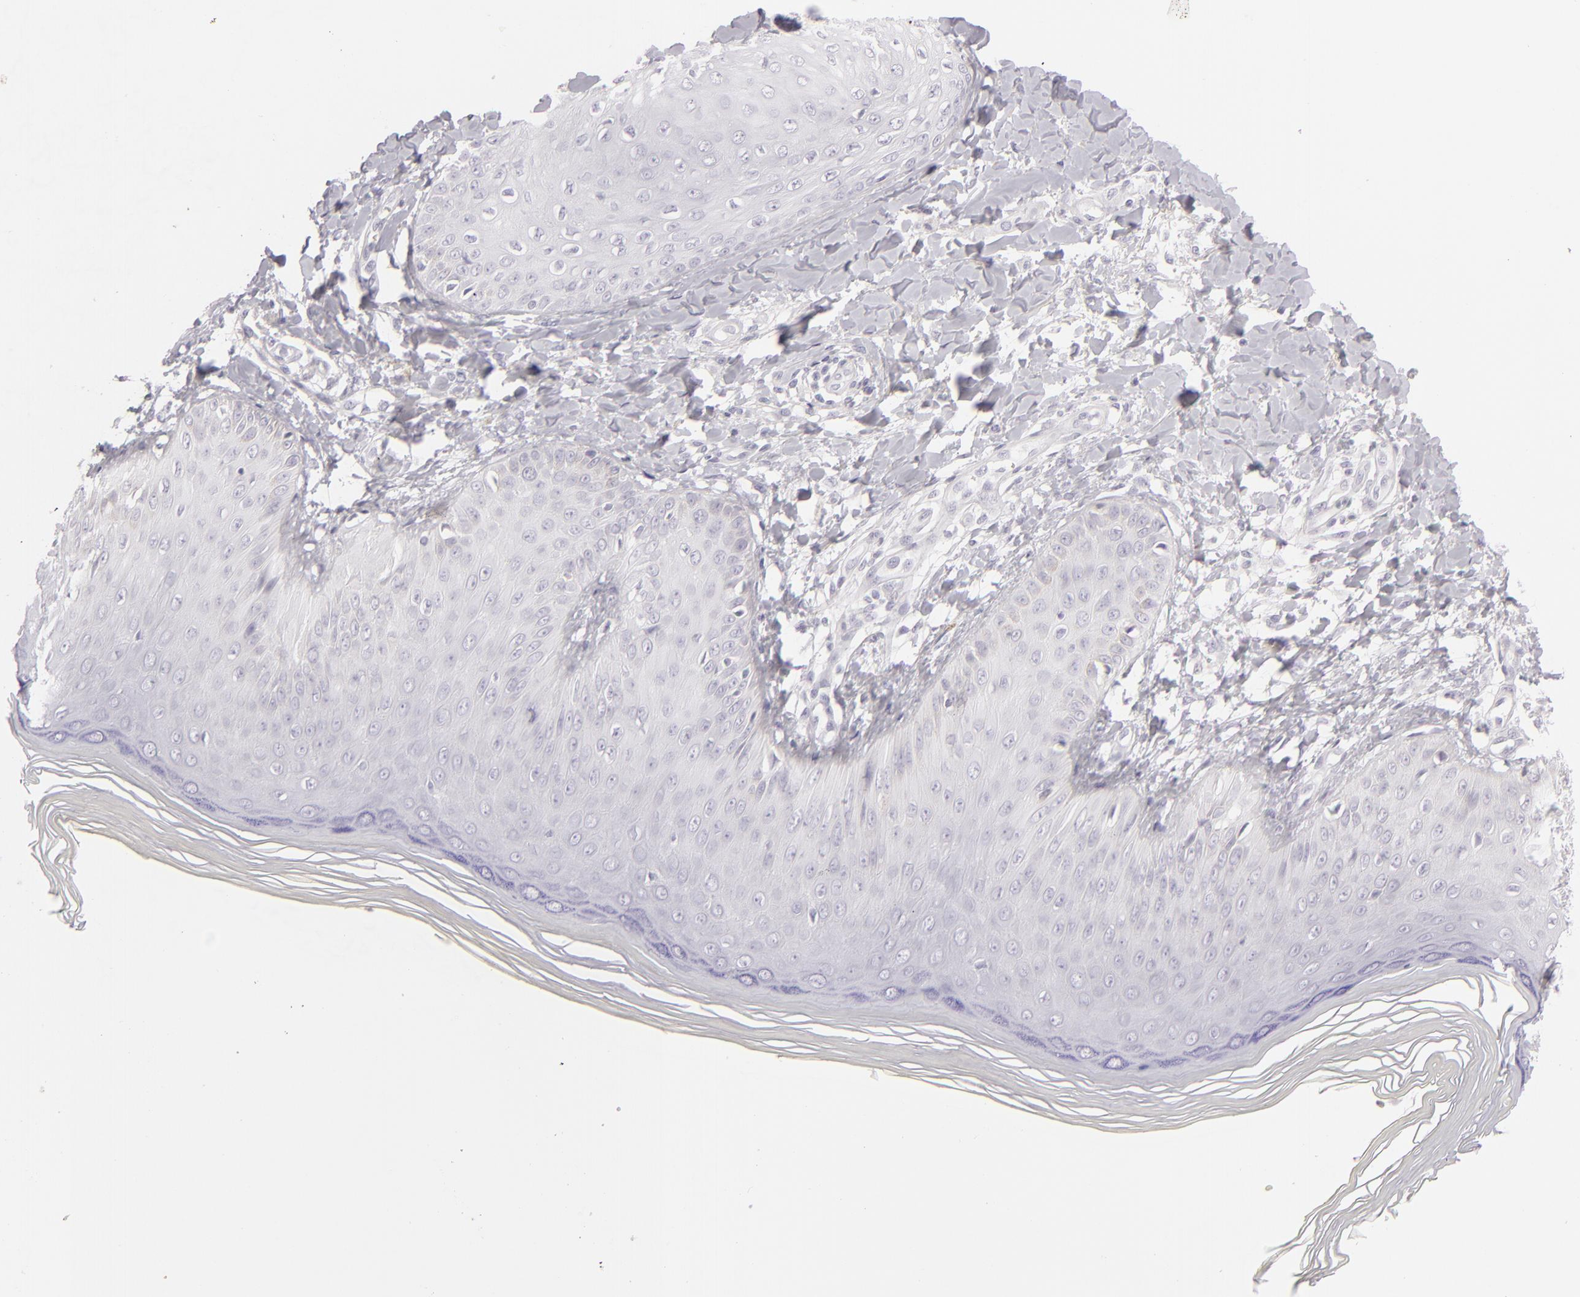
{"staining": {"intensity": "negative", "quantity": "none", "location": "none"}, "tissue": "skin", "cell_type": "Epidermal cells", "image_type": "normal", "snomed": [{"axis": "morphology", "description": "Normal tissue, NOS"}, {"axis": "morphology", "description": "Inflammation, NOS"}, {"axis": "topography", "description": "Soft tissue"}, {"axis": "topography", "description": "Anal"}], "caption": "High power microscopy micrograph of an IHC photomicrograph of normal skin, revealing no significant positivity in epidermal cells. (DAB immunohistochemistry visualized using brightfield microscopy, high magnification).", "gene": "CDX2", "patient": {"sex": "female", "age": 15}}